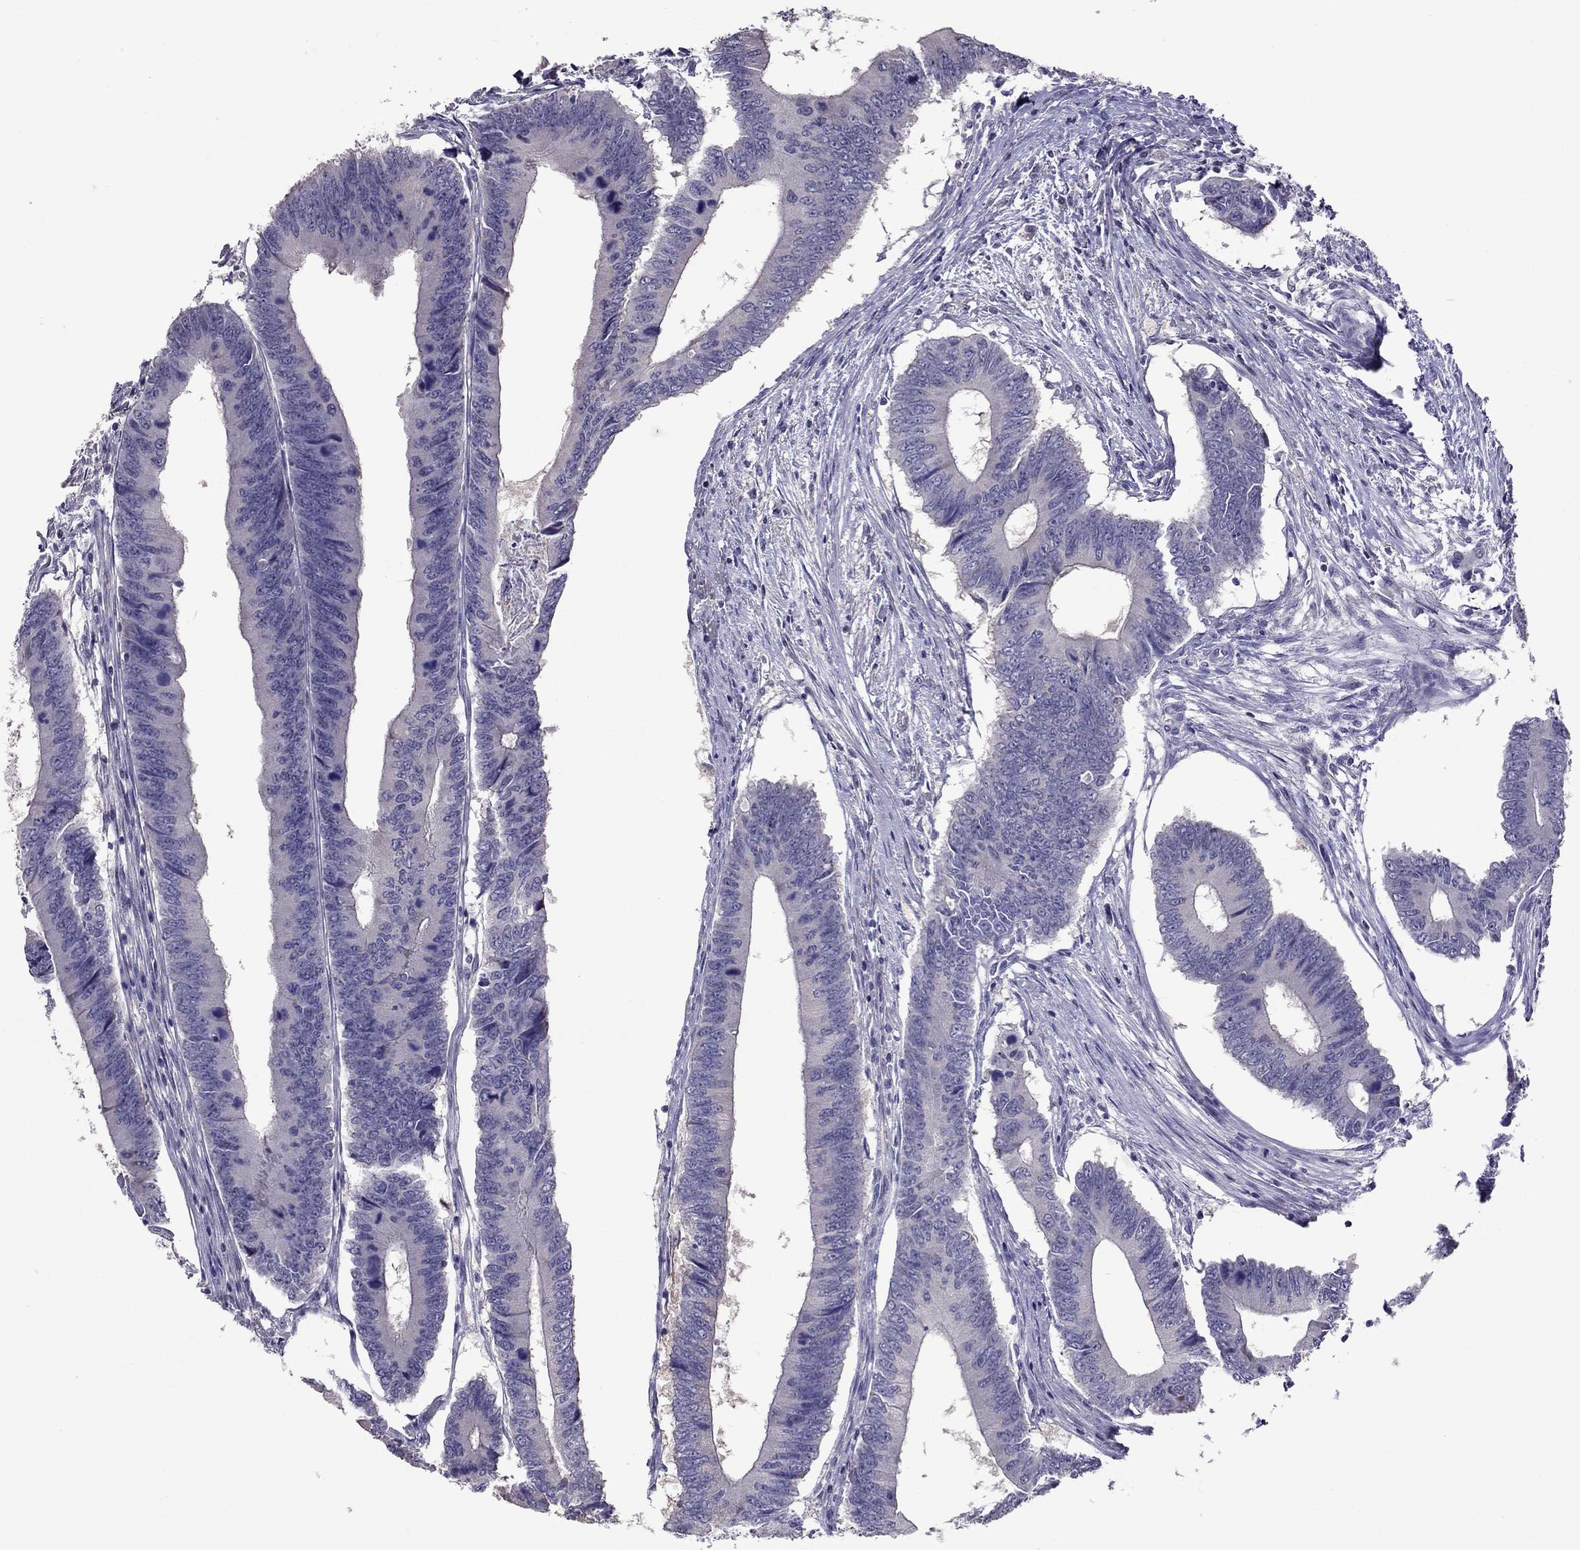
{"staining": {"intensity": "negative", "quantity": "none", "location": "none"}, "tissue": "colorectal cancer", "cell_type": "Tumor cells", "image_type": "cancer", "snomed": [{"axis": "morphology", "description": "Adenocarcinoma, NOS"}, {"axis": "topography", "description": "Colon"}], "caption": "An IHC photomicrograph of adenocarcinoma (colorectal) is shown. There is no staining in tumor cells of adenocarcinoma (colorectal). The staining was performed using DAB (3,3'-diaminobenzidine) to visualize the protein expression in brown, while the nuclei were stained in blue with hematoxylin (Magnification: 20x).", "gene": "LRRC46", "patient": {"sex": "male", "age": 53}}